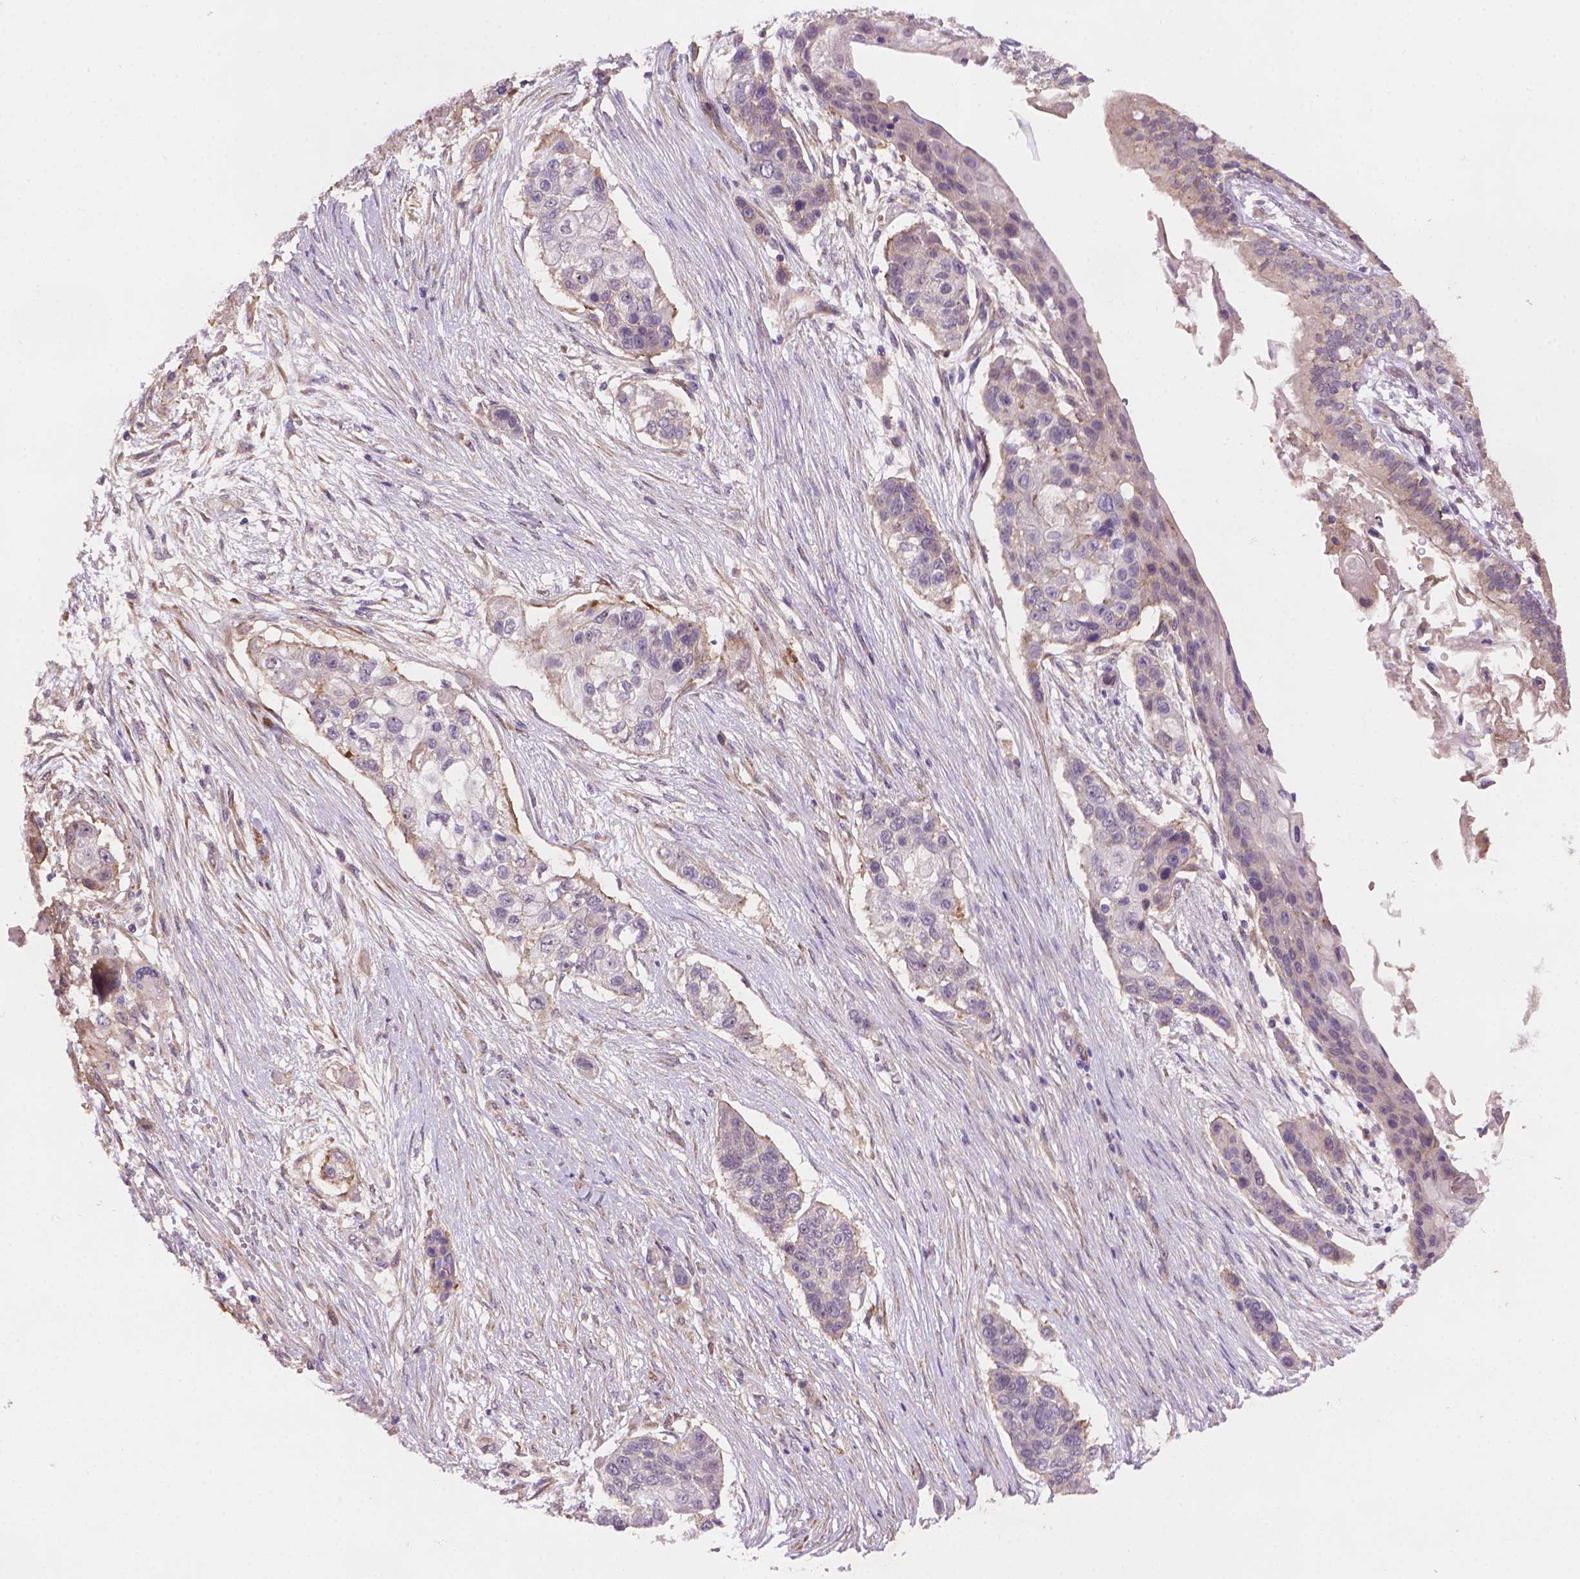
{"staining": {"intensity": "negative", "quantity": "none", "location": "none"}, "tissue": "lung cancer", "cell_type": "Tumor cells", "image_type": "cancer", "snomed": [{"axis": "morphology", "description": "Squamous cell carcinoma, NOS"}, {"axis": "topography", "description": "Lung"}], "caption": "Lung cancer was stained to show a protein in brown. There is no significant positivity in tumor cells.", "gene": "AMMECR1", "patient": {"sex": "male", "age": 69}}